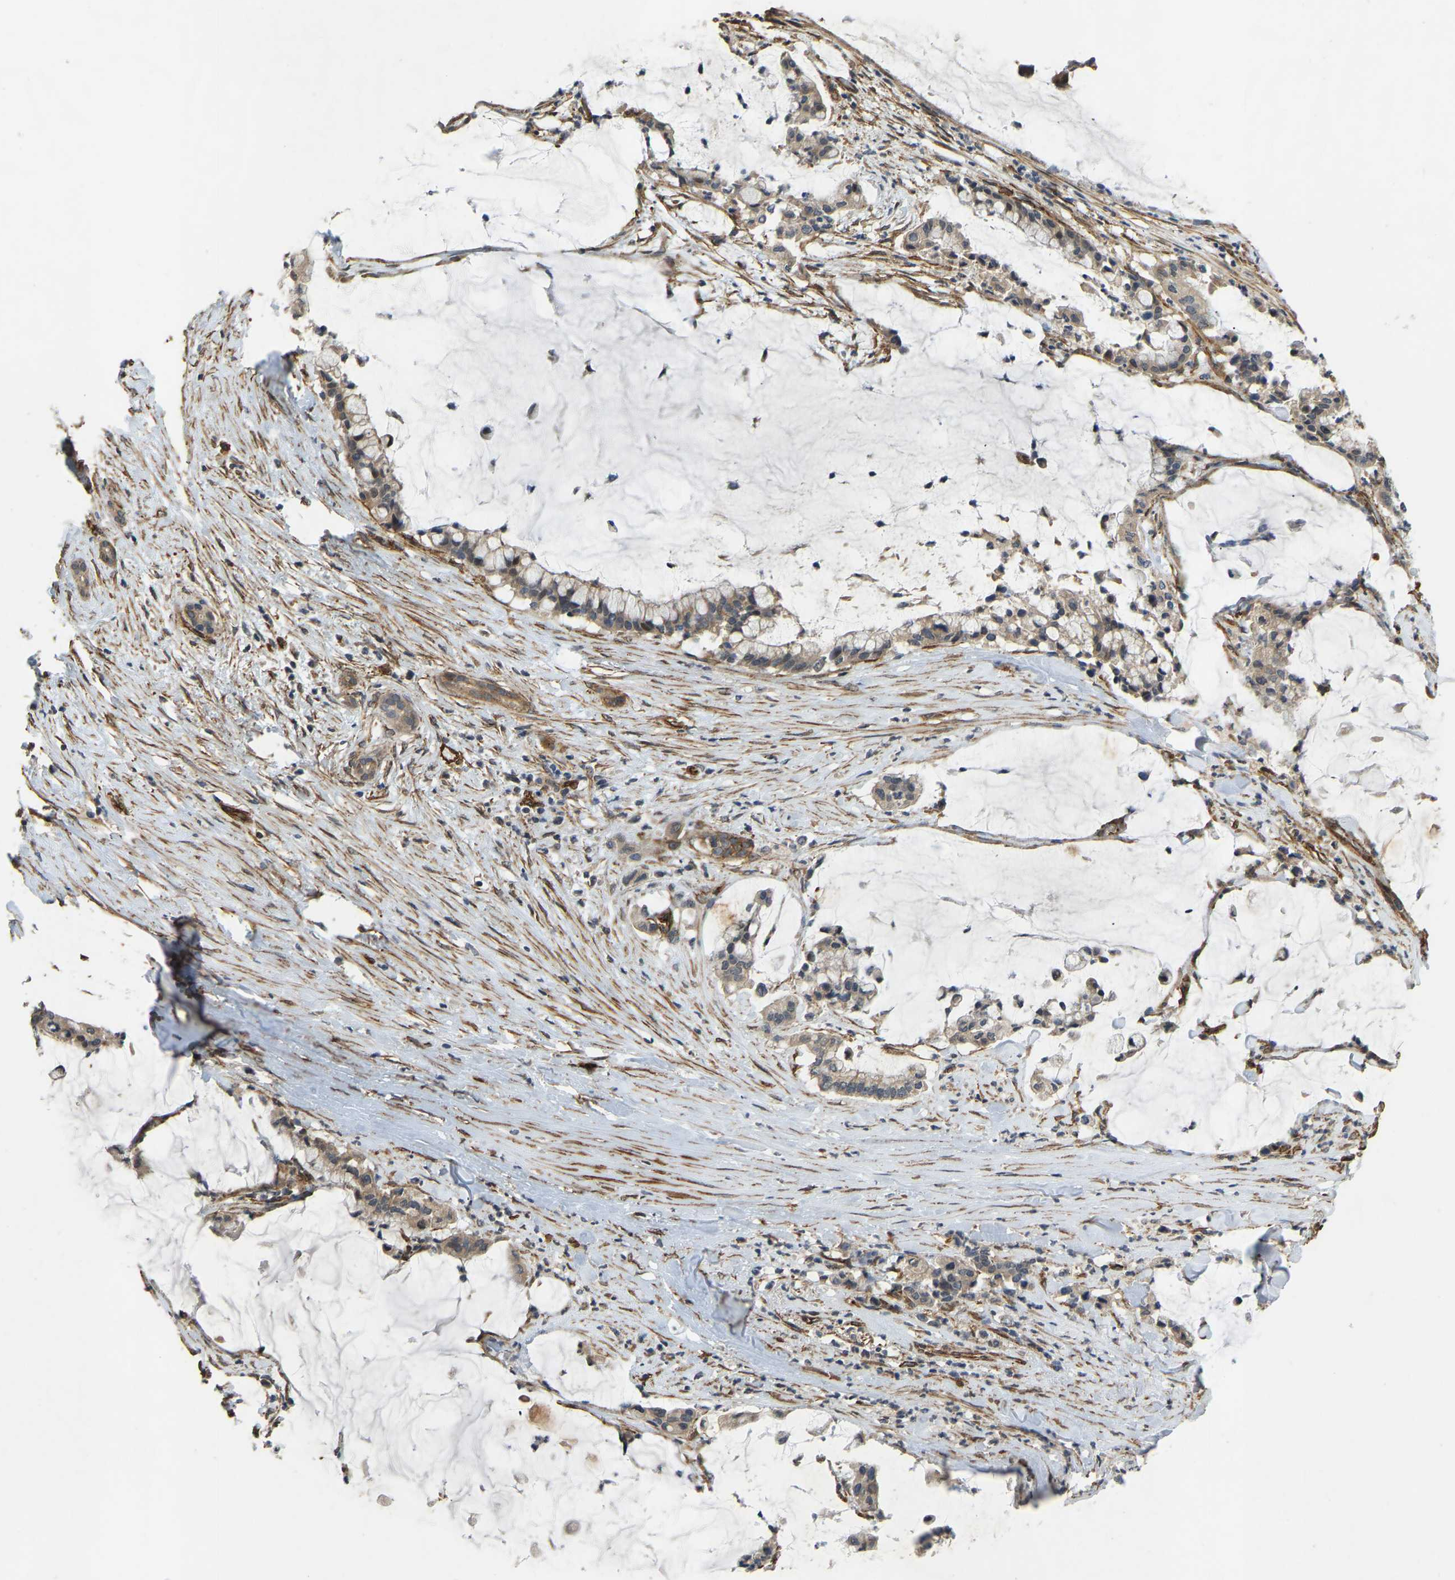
{"staining": {"intensity": "weak", "quantity": ">75%", "location": "cytoplasmic/membranous"}, "tissue": "pancreatic cancer", "cell_type": "Tumor cells", "image_type": "cancer", "snomed": [{"axis": "morphology", "description": "Adenocarcinoma, NOS"}, {"axis": "topography", "description": "Pancreas"}], "caption": "A high-resolution histopathology image shows IHC staining of pancreatic cancer, which reveals weak cytoplasmic/membranous positivity in approximately >75% of tumor cells. Nuclei are stained in blue.", "gene": "NMB", "patient": {"sex": "male", "age": 41}}